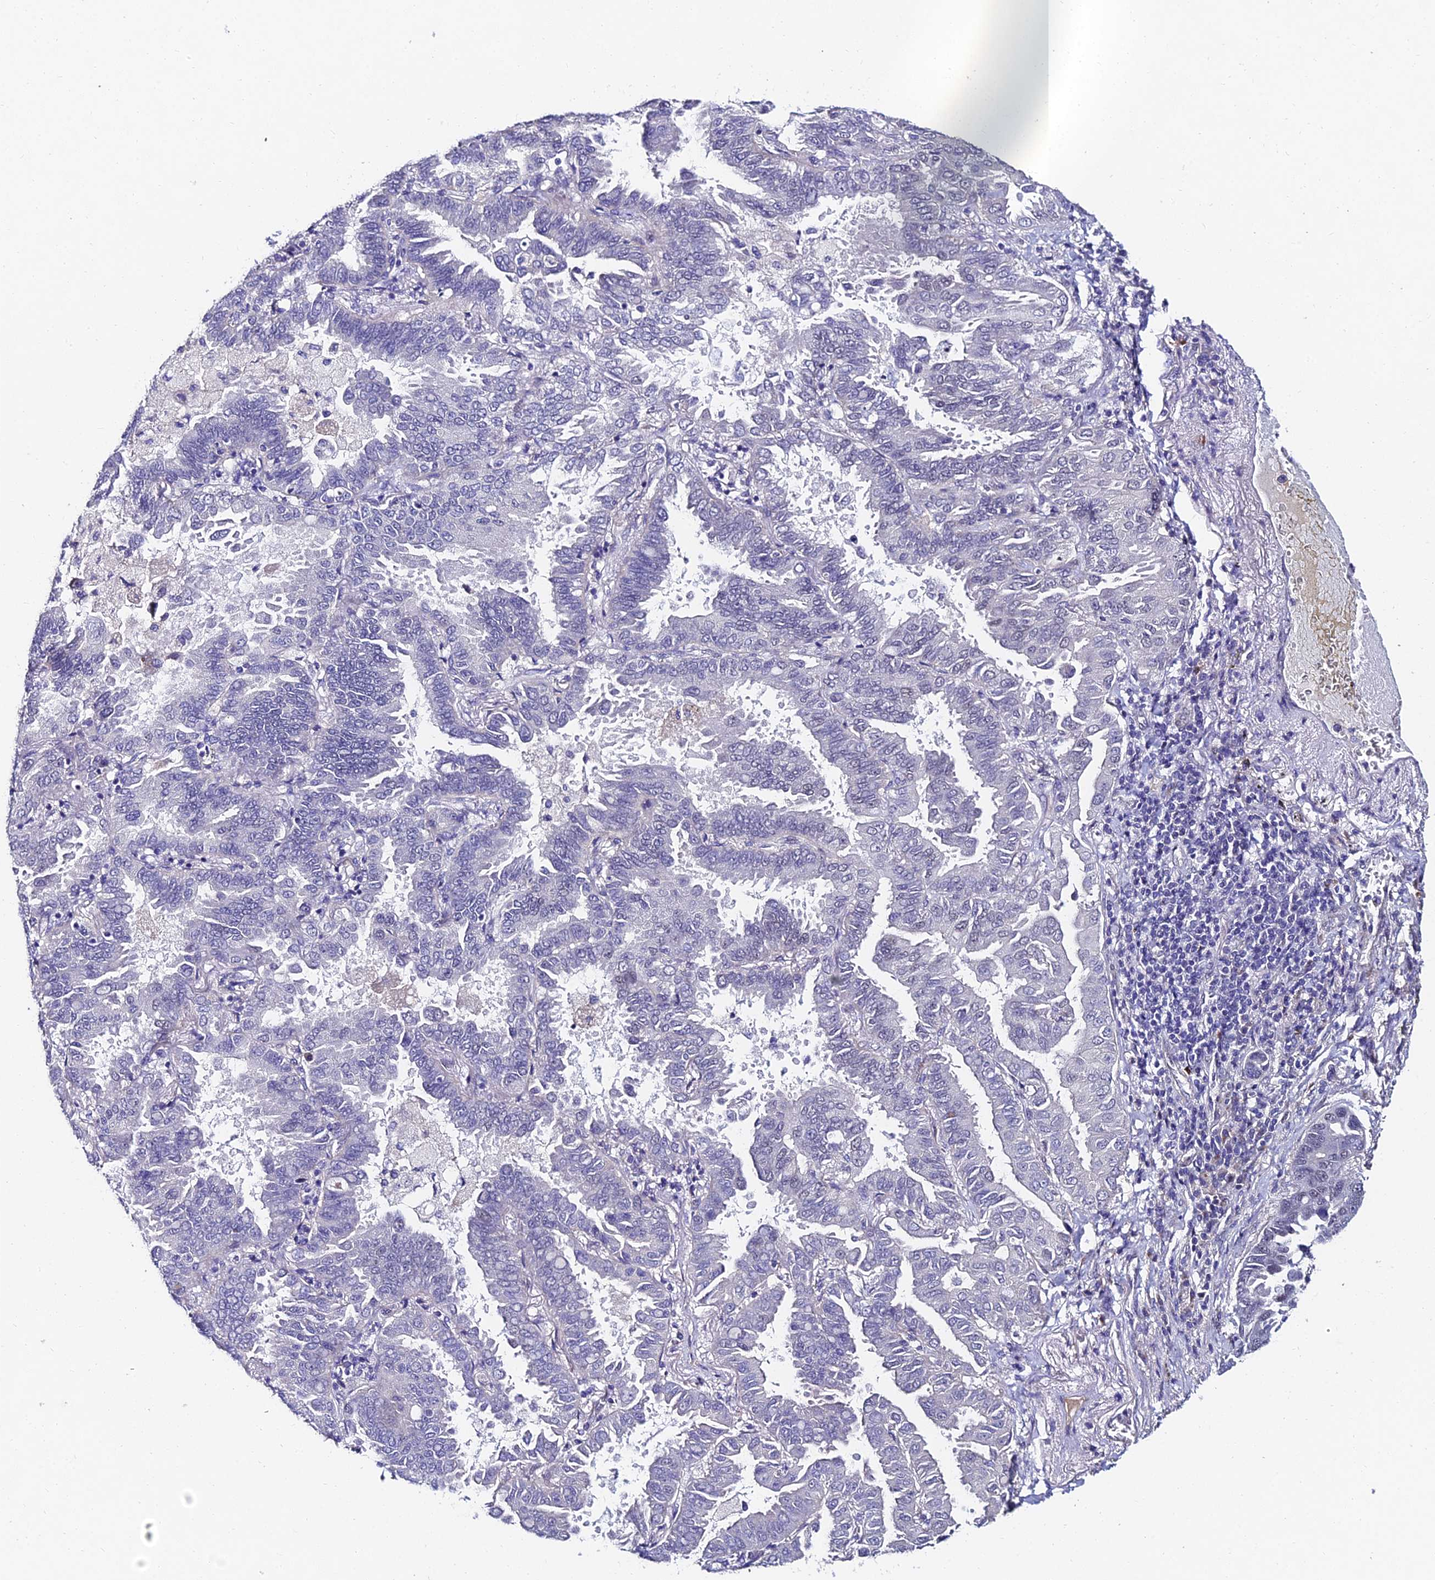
{"staining": {"intensity": "negative", "quantity": "none", "location": "none"}, "tissue": "lung cancer", "cell_type": "Tumor cells", "image_type": "cancer", "snomed": [{"axis": "morphology", "description": "Adenocarcinoma, NOS"}, {"axis": "topography", "description": "Lung"}], "caption": "The IHC photomicrograph has no significant positivity in tumor cells of lung cancer (adenocarcinoma) tissue.", "gene": "TRIM24", "patient": {"sex": "male", "age": 64}}